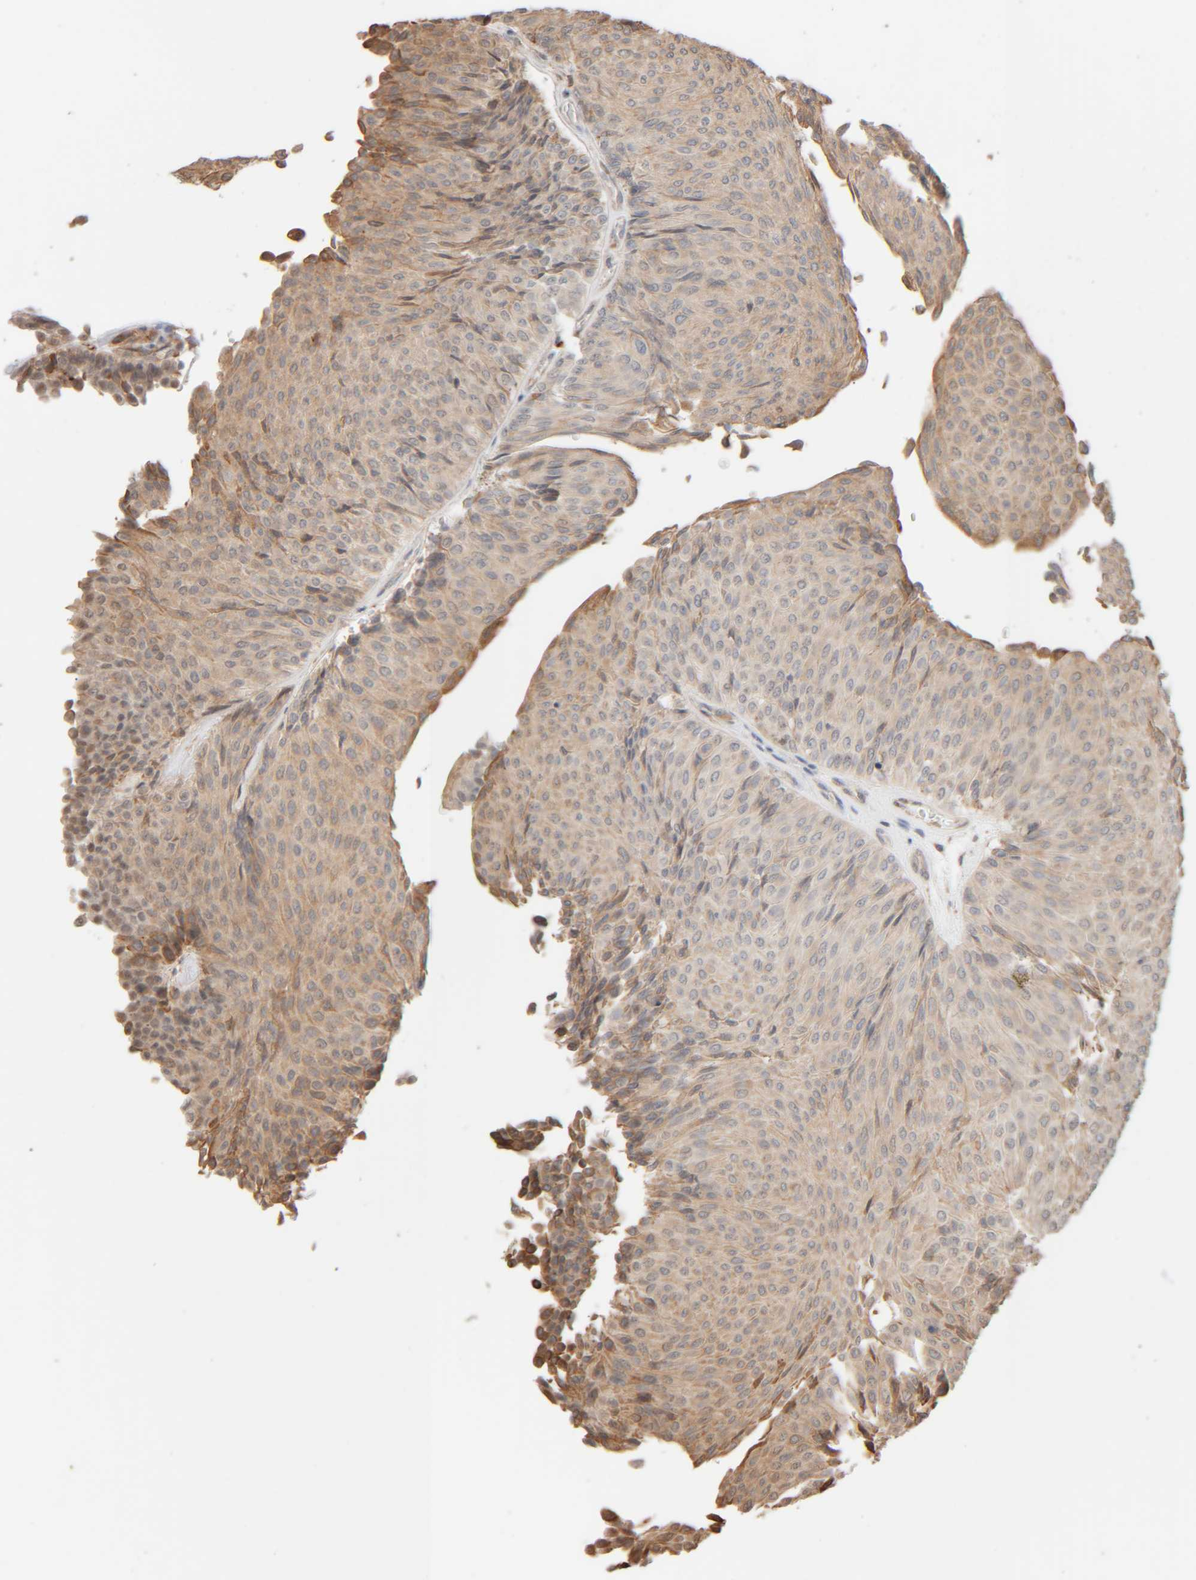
{"staining": {"intensity": "weak", "quantity": "25%-75%", "location": "cytoplasmic/membranous"}, "tissue": "urothelial cancer", "cell_type": "Tumor cells", "image_type": "cancer", "snomed": [{"axis": "morphology", "description": "Urothelial carcinoma, Low grade"}, {"axis": "topography", "description": "Urinary bladder"}], "caption": "Immunohistochemical staining of human urothelial cancer reveals low levels of weak cytoplasmic/membranous positivity in about 25%-75% of tumor cells.", "gene": "INTS1", "patient": {"sex": "male", "age": 78}}